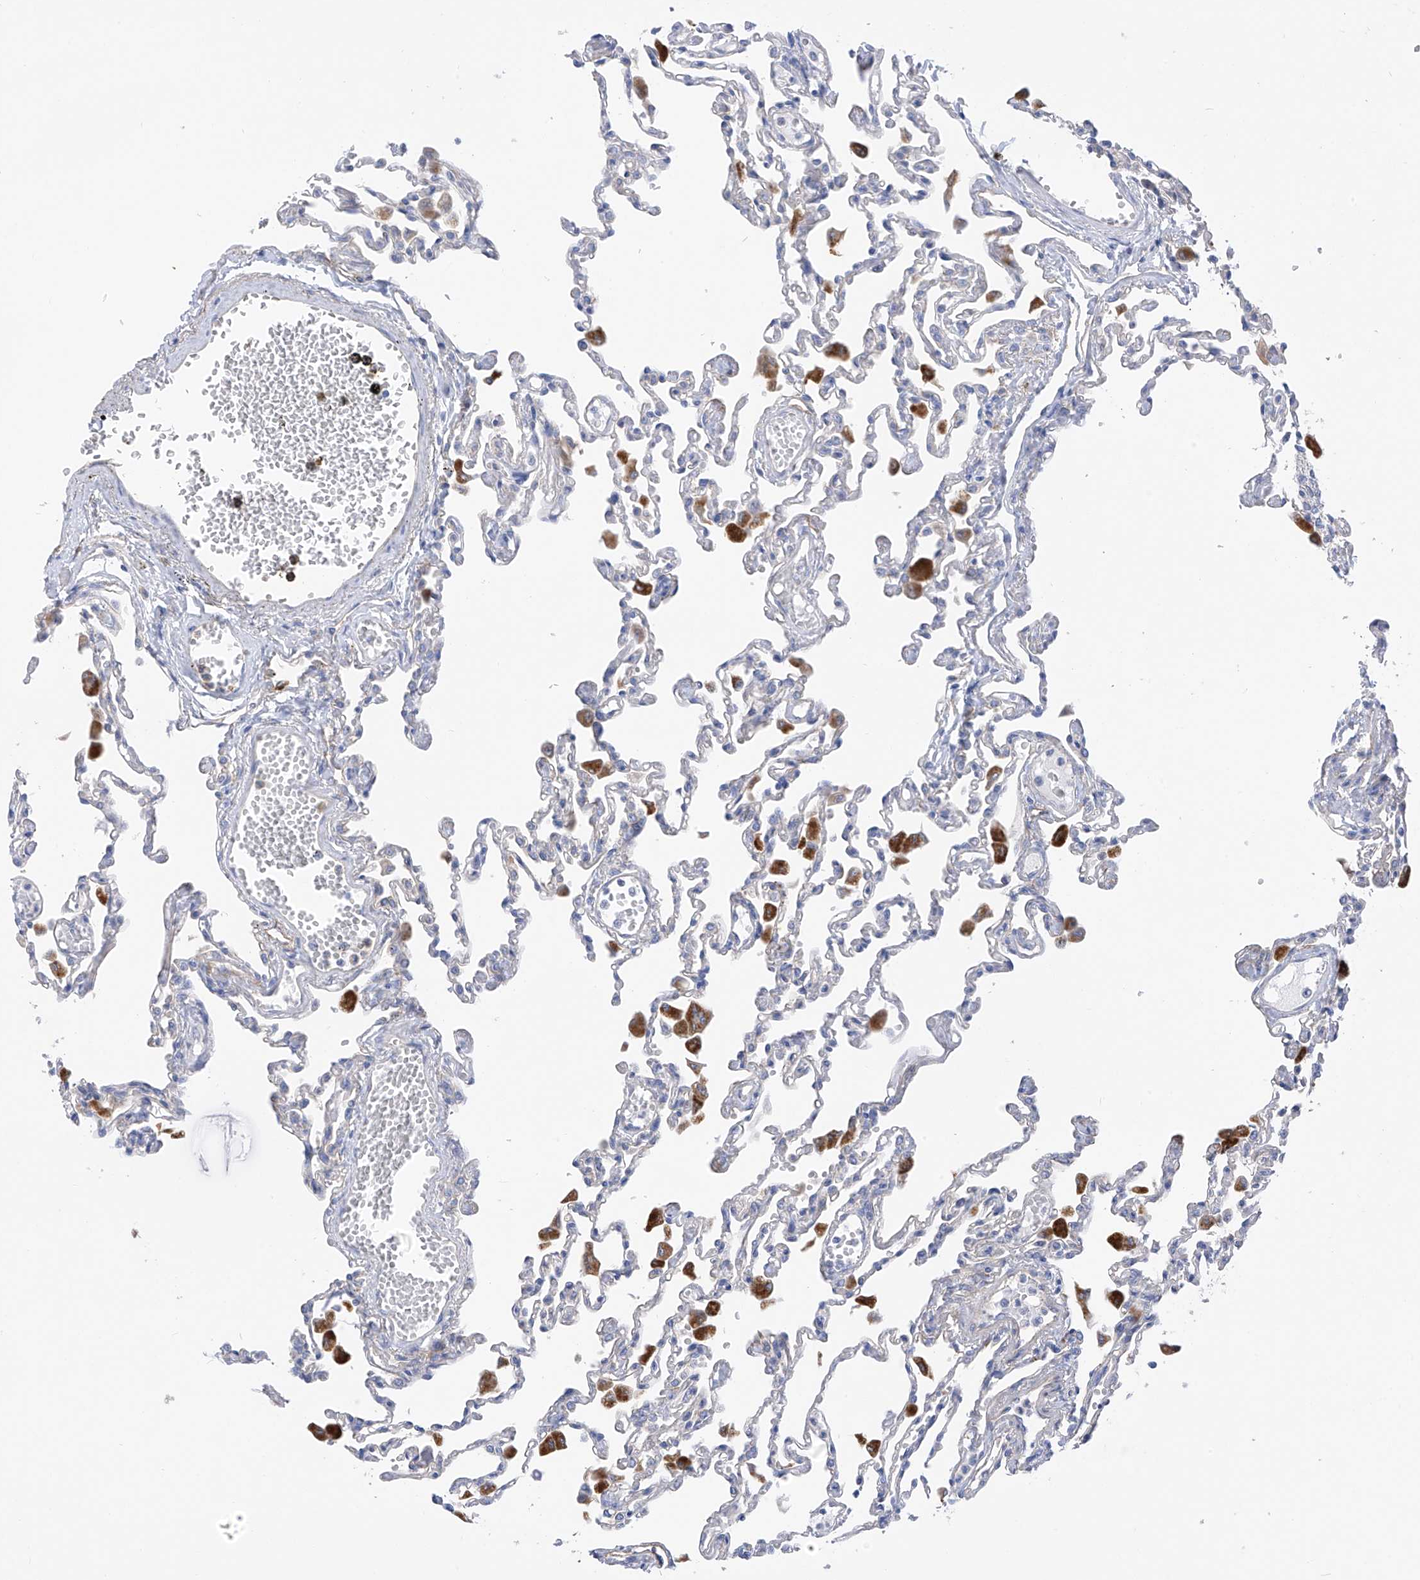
{"staining": {"intensity": "negative", "quantity": "none", "location": "none"}, "tissue": "lung", "cell_type": "Alveolar cells", "image_type": "normal", "snomed": [{"axis": "morphology", "description": "Normal tissue, NOS"}, {"axis": "topography", "description": "Bronchus"}, {"axis": "topography", "description": "Lung"}], "caption": "IHC histopathology image of normal lung stained for a protein (brown), which displays no positivity in alveolar cells.", "gene": "ITGA9", "patient": {"sex": "female", "age": 49}}